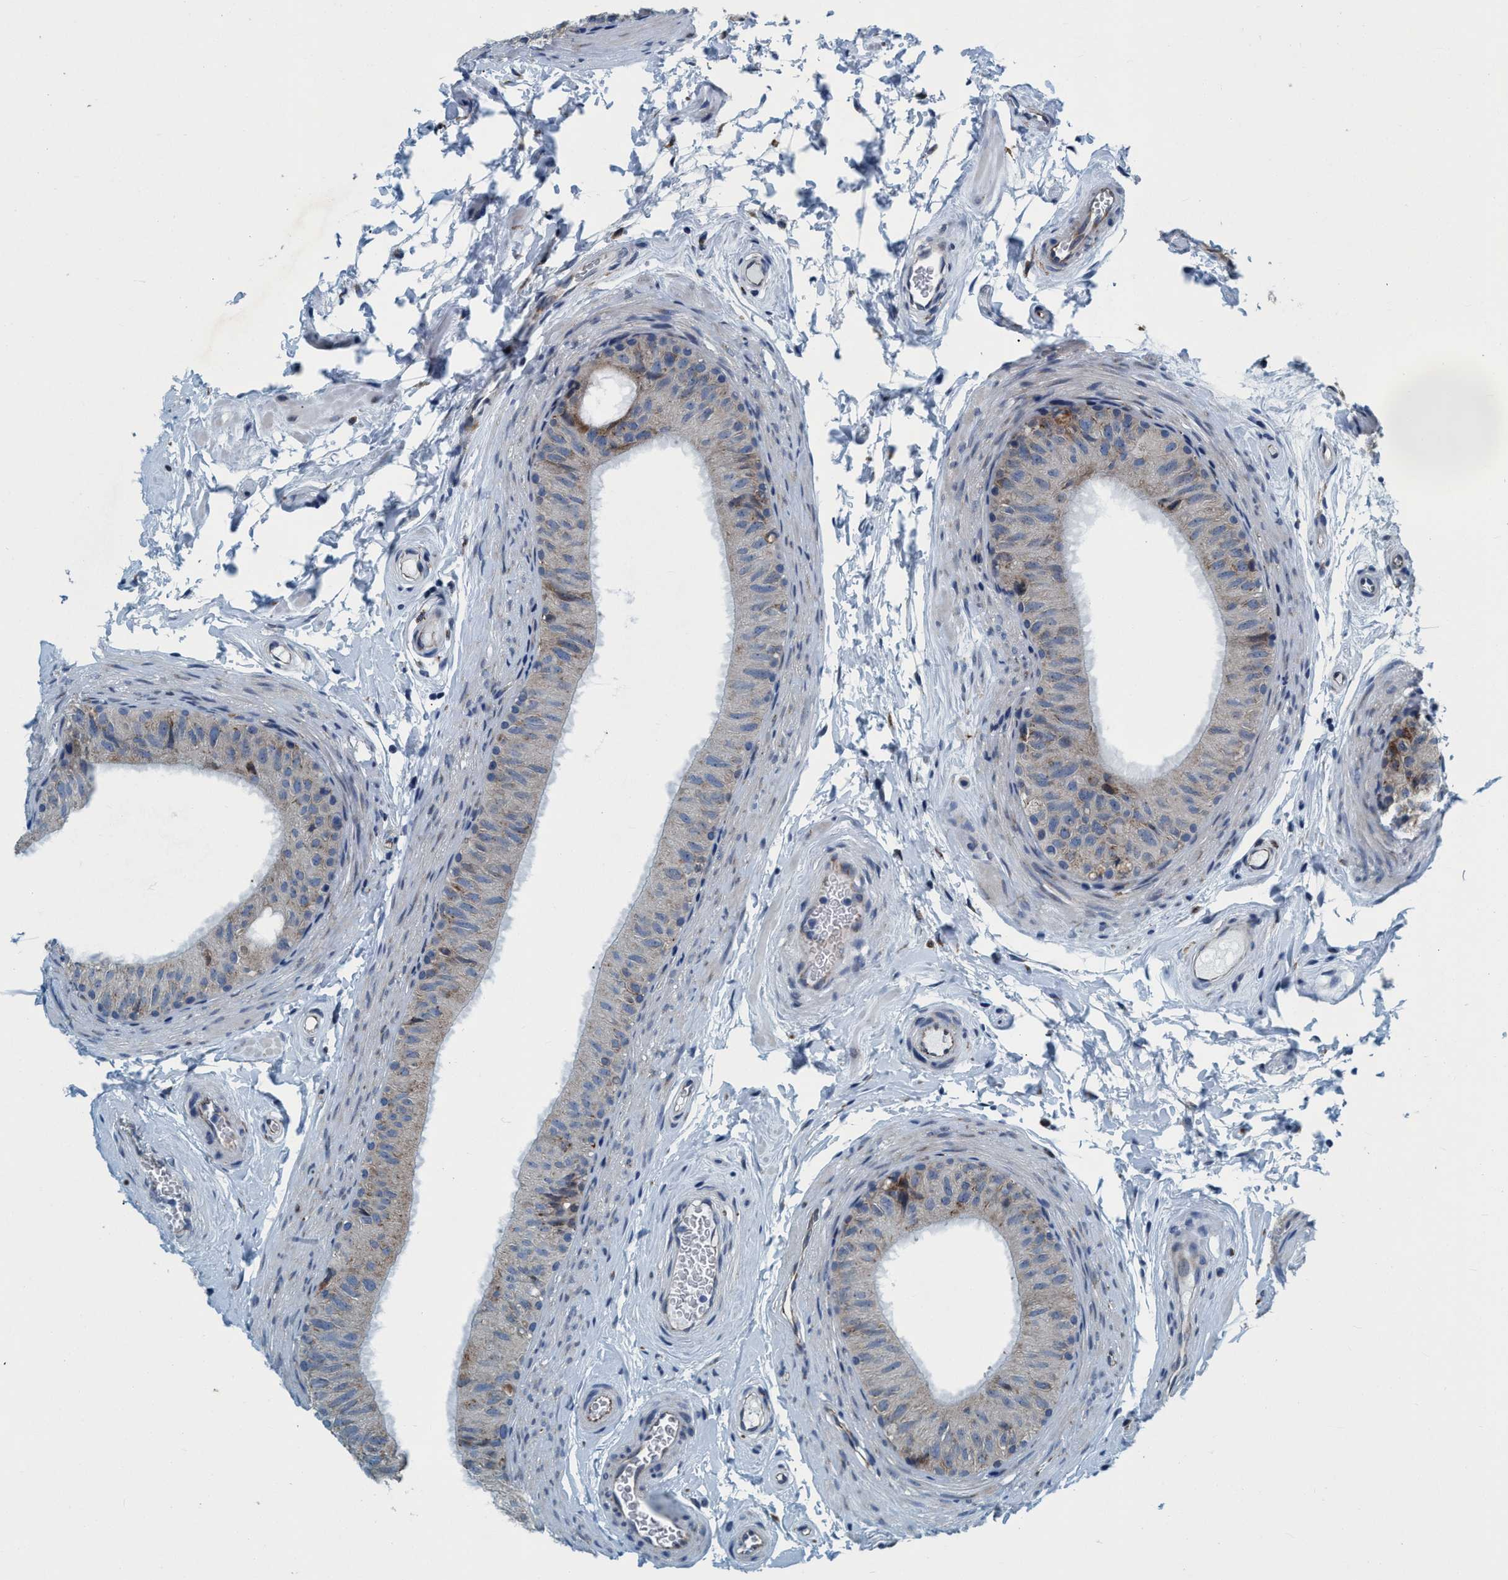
{"staining": {"intensity": "moderate", "quantity": "25%-75%", "location": "cytoplasmic/membranous"}, "tissue": "epididymis", "cell_type": "Glandular cells", "image_type": "normal", "snomed": [{"axis": "morphology", "description": "Normal tissue, NOS"}, {"axis": "topography", "description": "Epididymis"}], "caption": "This histopathology image demonstrates unremarkable epididymis stained with immunohistochemistry to label a protein in brown. The cytoplasmic/membranous of glandular cells show moderate positivity for the protein. Nuclei are counter-stained blue.", "gene": "ARMC9", "patient": {"sex": "male", "age": 34}}